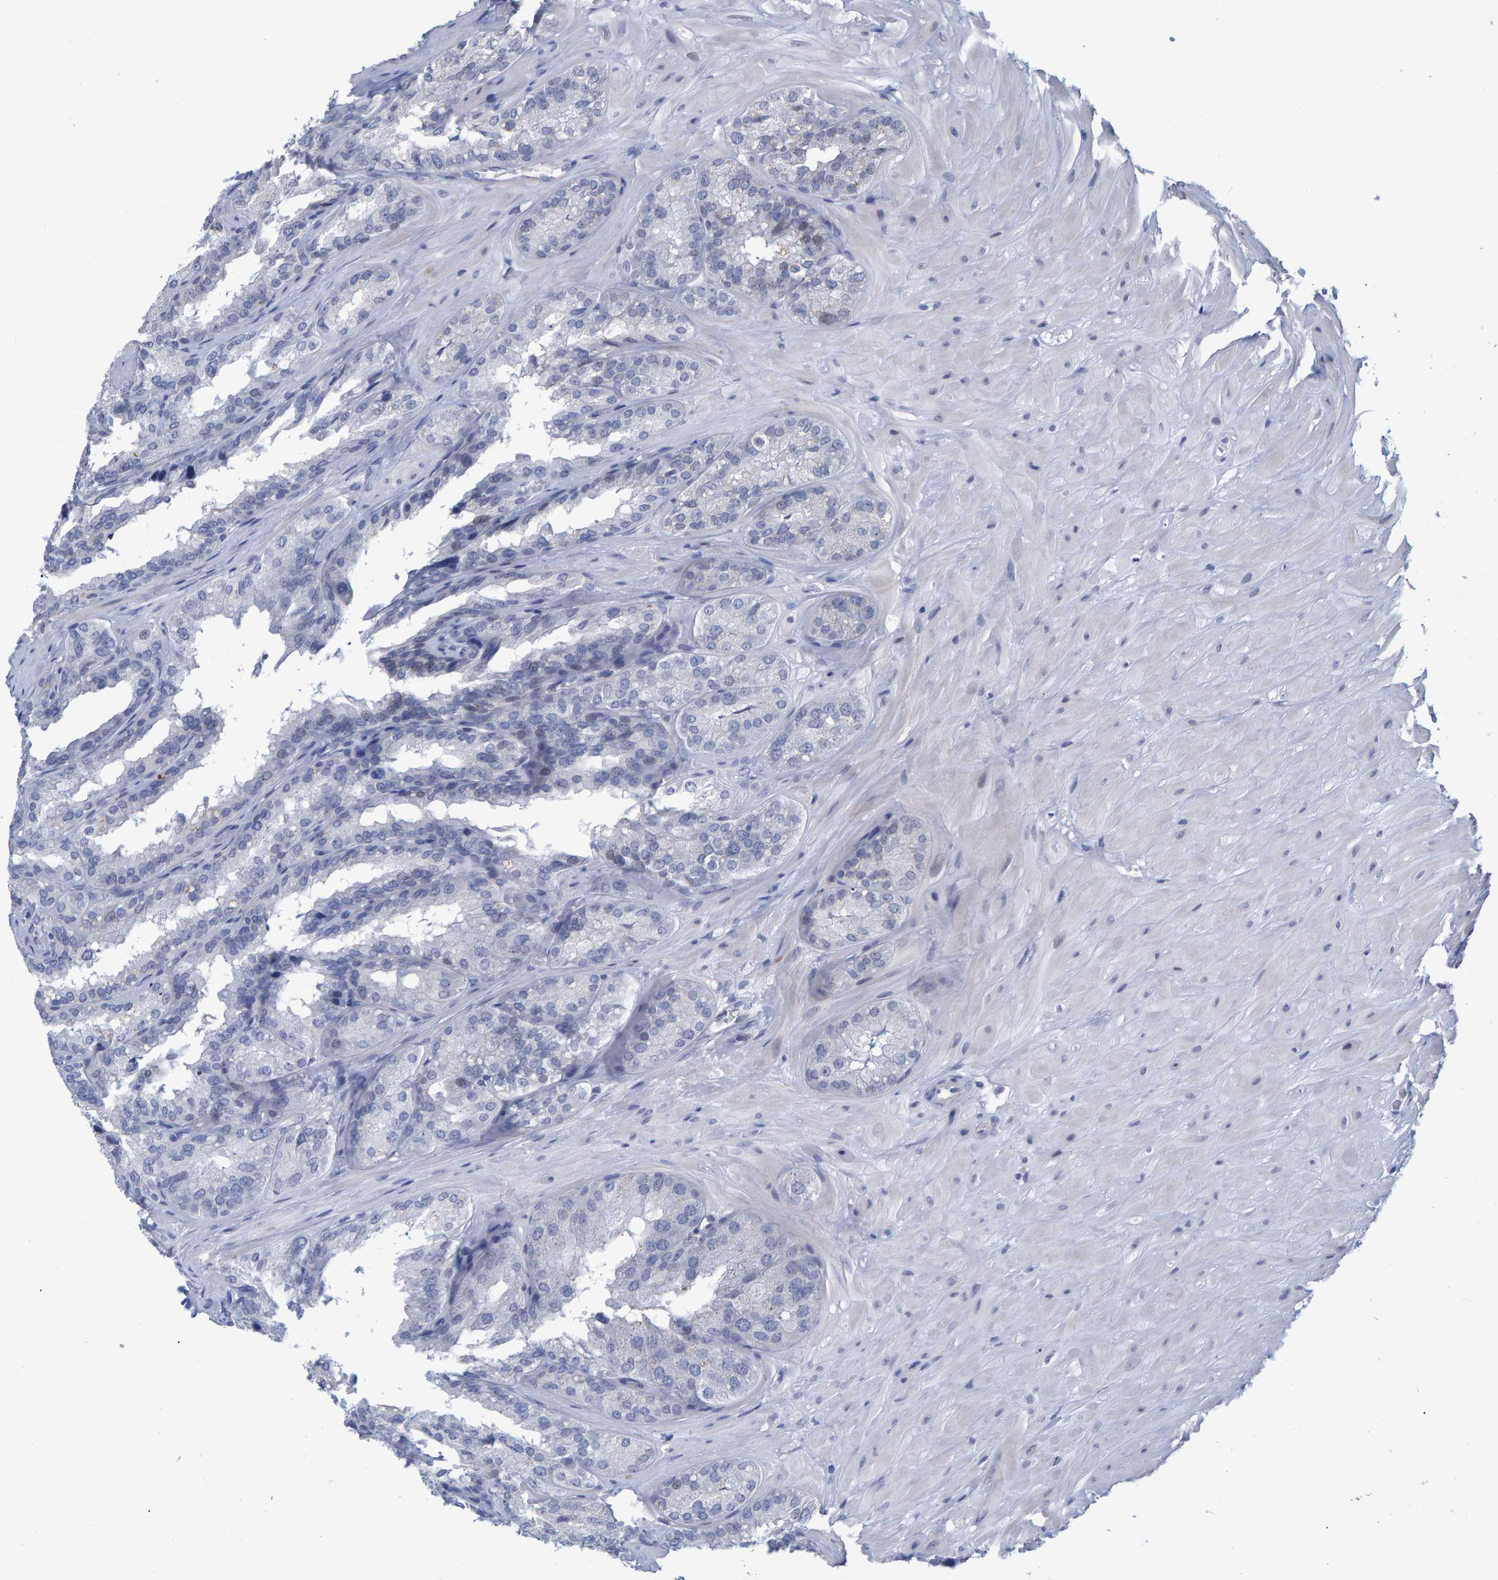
{"staining": {"intensity": "moderate", "quantity": "25%-75%", "location": "cytoplasmic/membranous"}, "tissue": "seminal vesicle", "cell_type": "Glandular cells", "image_type": "normal", "snomed": [{"axis": "morphology", "description": "Normal tissue, NOS"}, {"axis": "topography", "description": "Prostate"}, {"axis": "topography", "description": "Seminal veicle"}], "caption": "The immunohistochemical stain labels moderate cytoplasmic/membranous expression in glandular cells of benign seminal vesicle.", "gene": "PROCA1", "patient": {"sex": "male", "age": 51}}